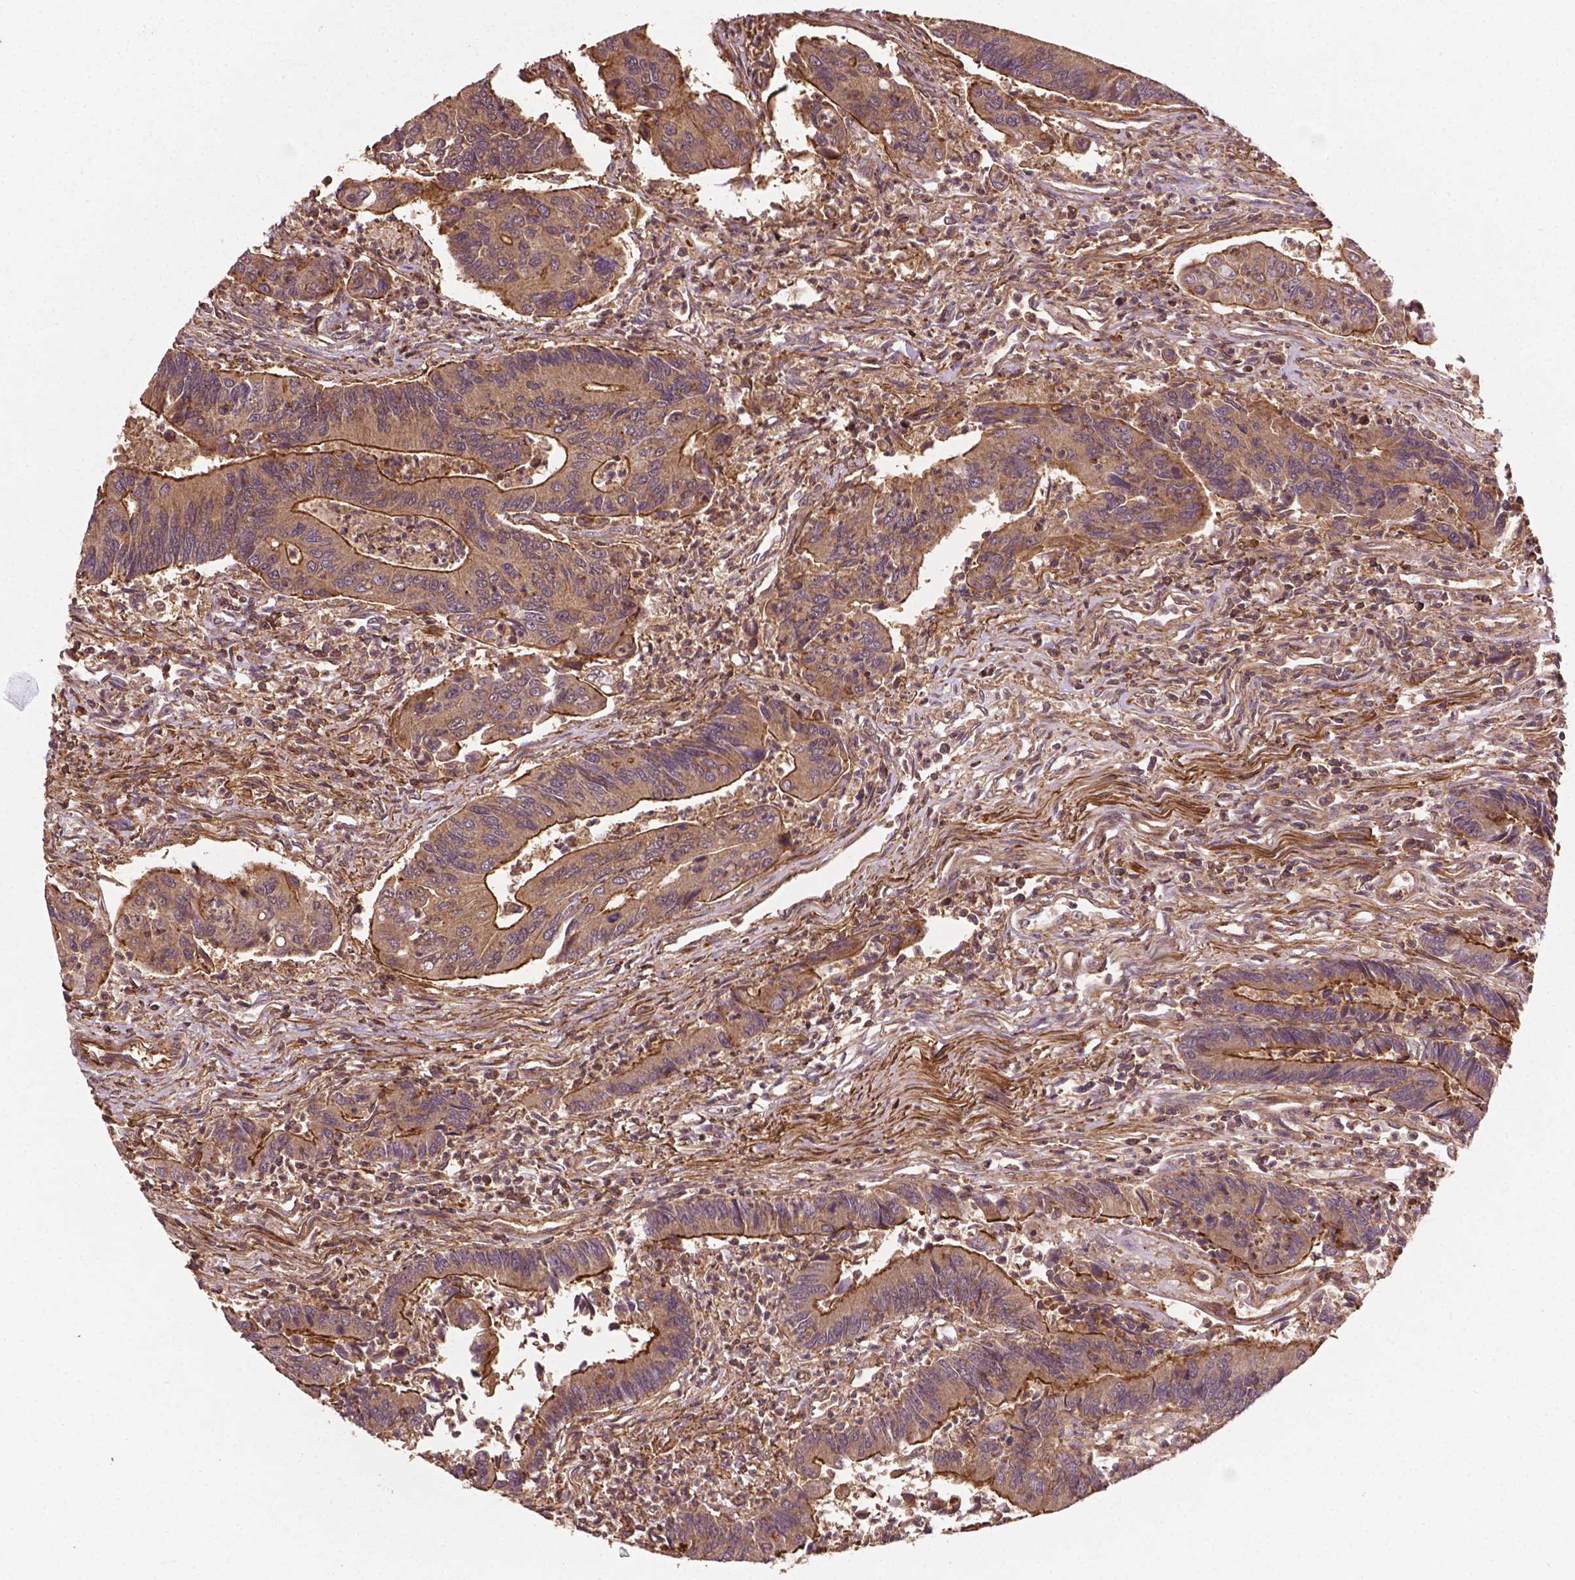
{"staining": {"intensity": "moderate", "quantity": ">75%", "location": "cytoplasmic/membranous"}, "tissue": "colorectal cancer", "cell_type": "Tumor cells", "image_type": "cancer", "snomed": [{"axis": "morphology", "description": "Adenocarcinoma, NOS"}, {"axis": "topography", "description": "Colon"}], "caption": "A micrograph of adenocarcinoma (colorectal) stained for a protein displays moderate cytoplasmic/membranous brown staining in tumor cells.", "gene": "ZMYND19", "patient": {"sex": "female", "age": 67}}